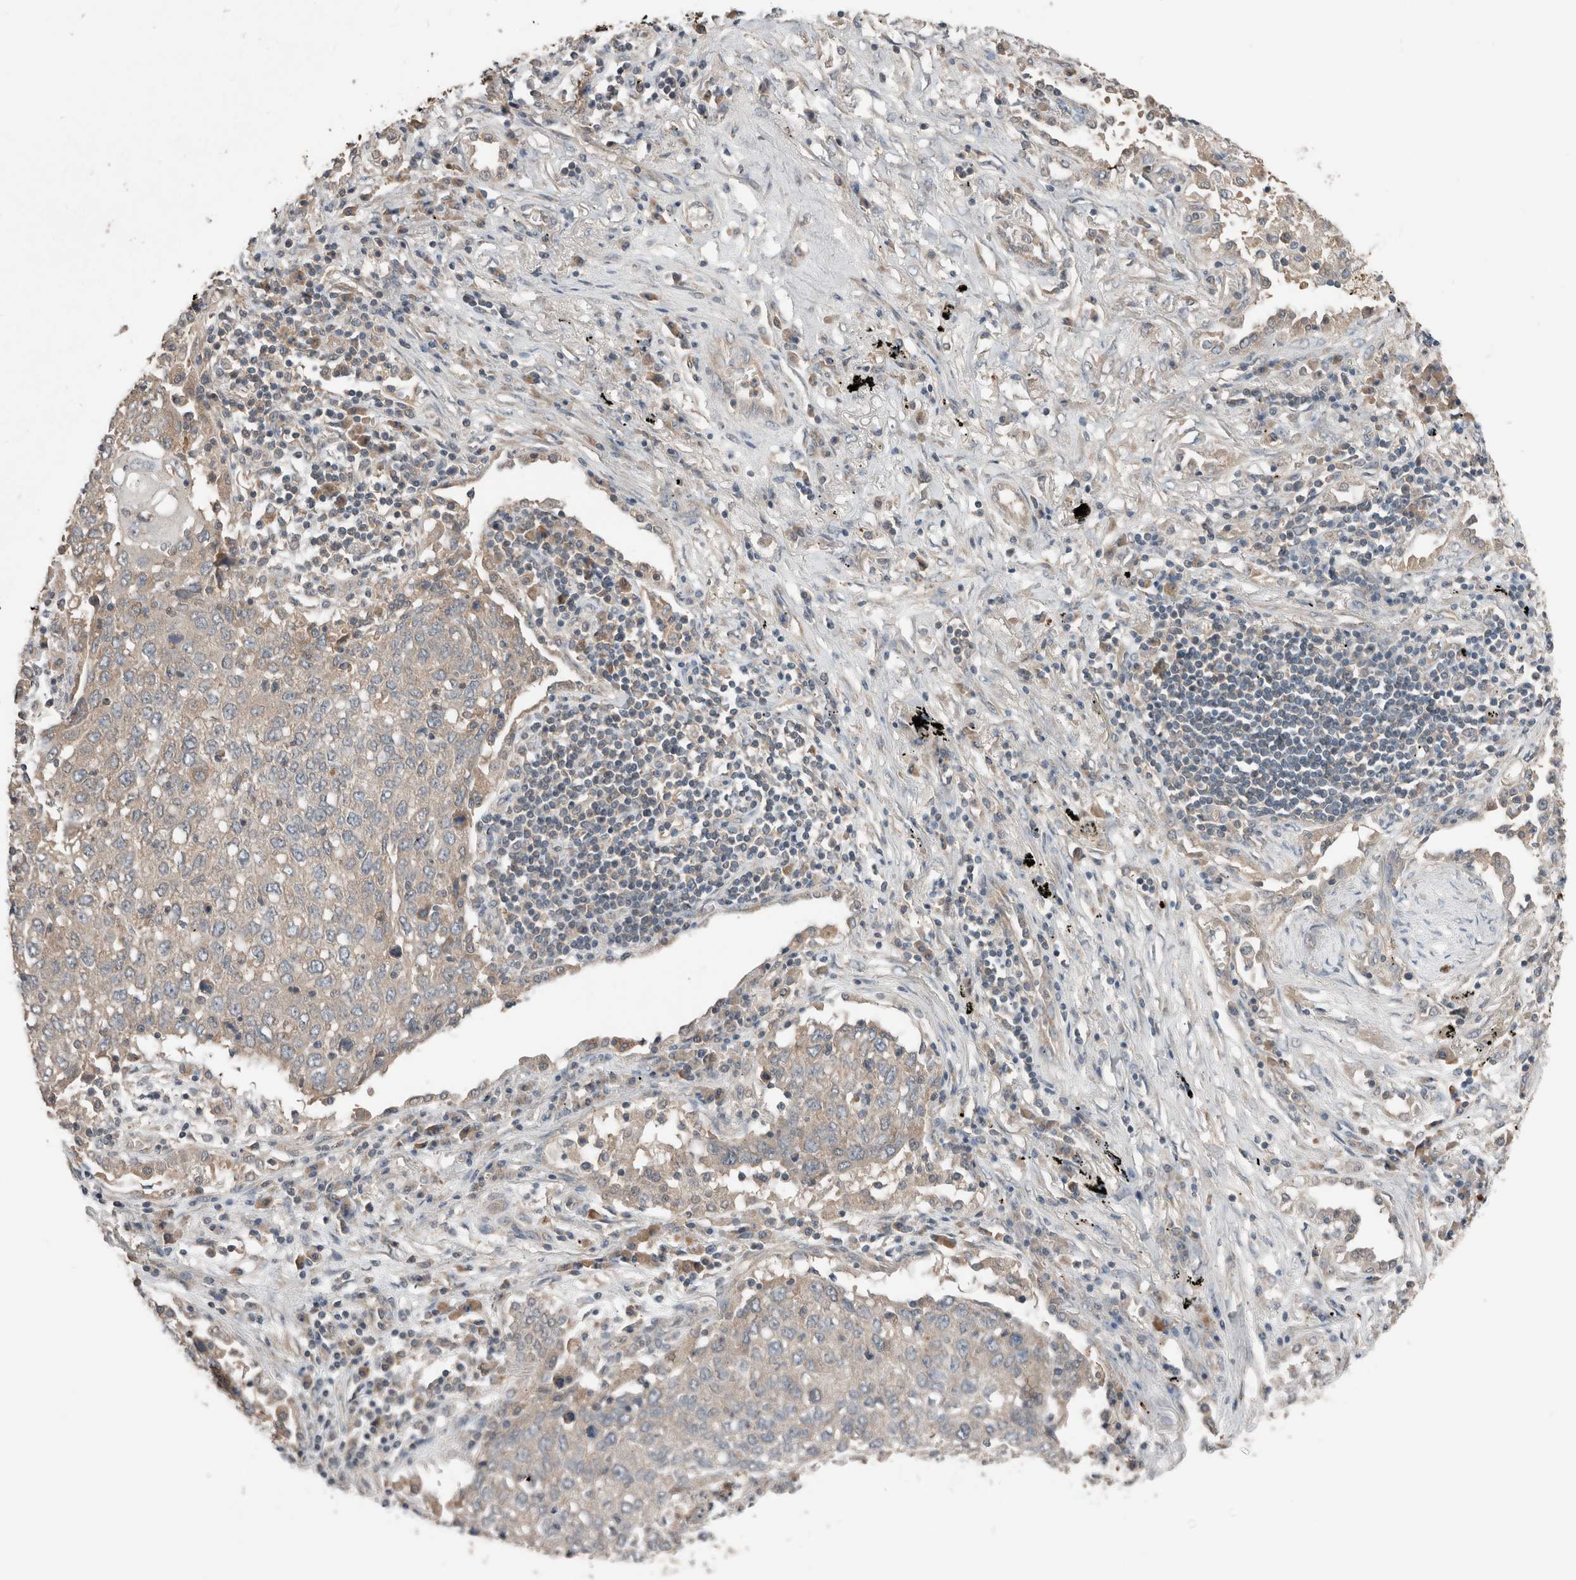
{"staining": {"intensity": "negative", "quantity": "none", "location": "none"}, "tissue": "lung cancer", "cell_type": "Tumor cells", "image_type": "cancer", "snomed": [{"axis": "morphology", "description": "Squamous cell carcinoma, NOS"}, {"axis": "topography", "description": "Lung"}], "caption": "The micrograph shows no significant positivity in tumor cells of lung squamous cell carcinoma.", "gene": "ERAP2", "patient": {"sex": "female", "age": 63}}